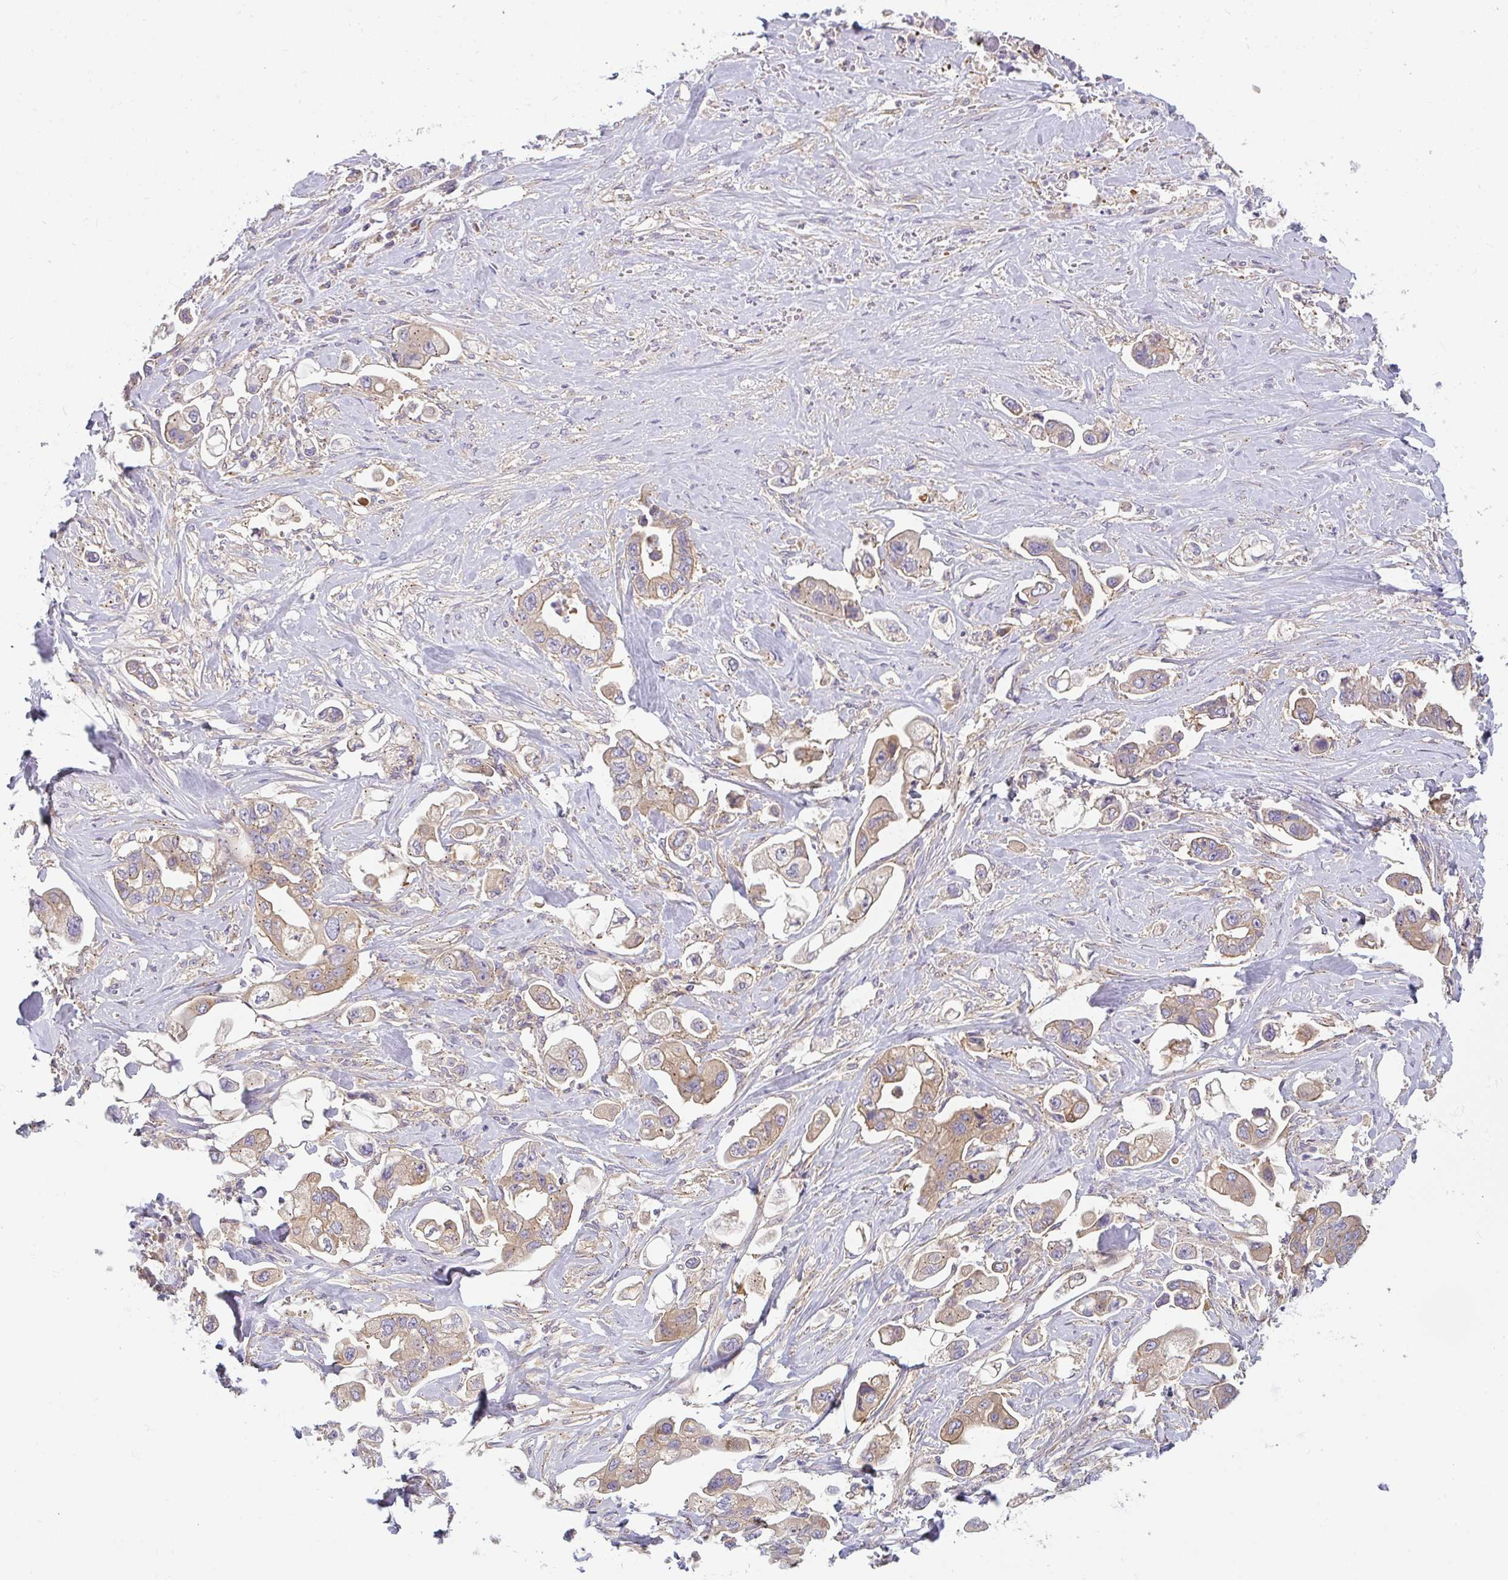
{"staining": {"intensity": "weak", "quantity": "25%-75%", "location": "cytoplasmic/membranous"}, "tissue": "stomach cancer", "cell_type": "Tumor cells", "image_type": "cancer", "snomed": [{"axis": "morphology", "description": "Adenocarcinoma, NOS"}, {"axis": "topography", "description": "Stomach"}], "caption": "Tumor cells exhibit weak cytoplasmic/membranous positivity in approximately 25%-75% of cells in stomach adenocarcinoma.", "gene": "SNX5", "patient": {"sex": "male", "age": 62}}